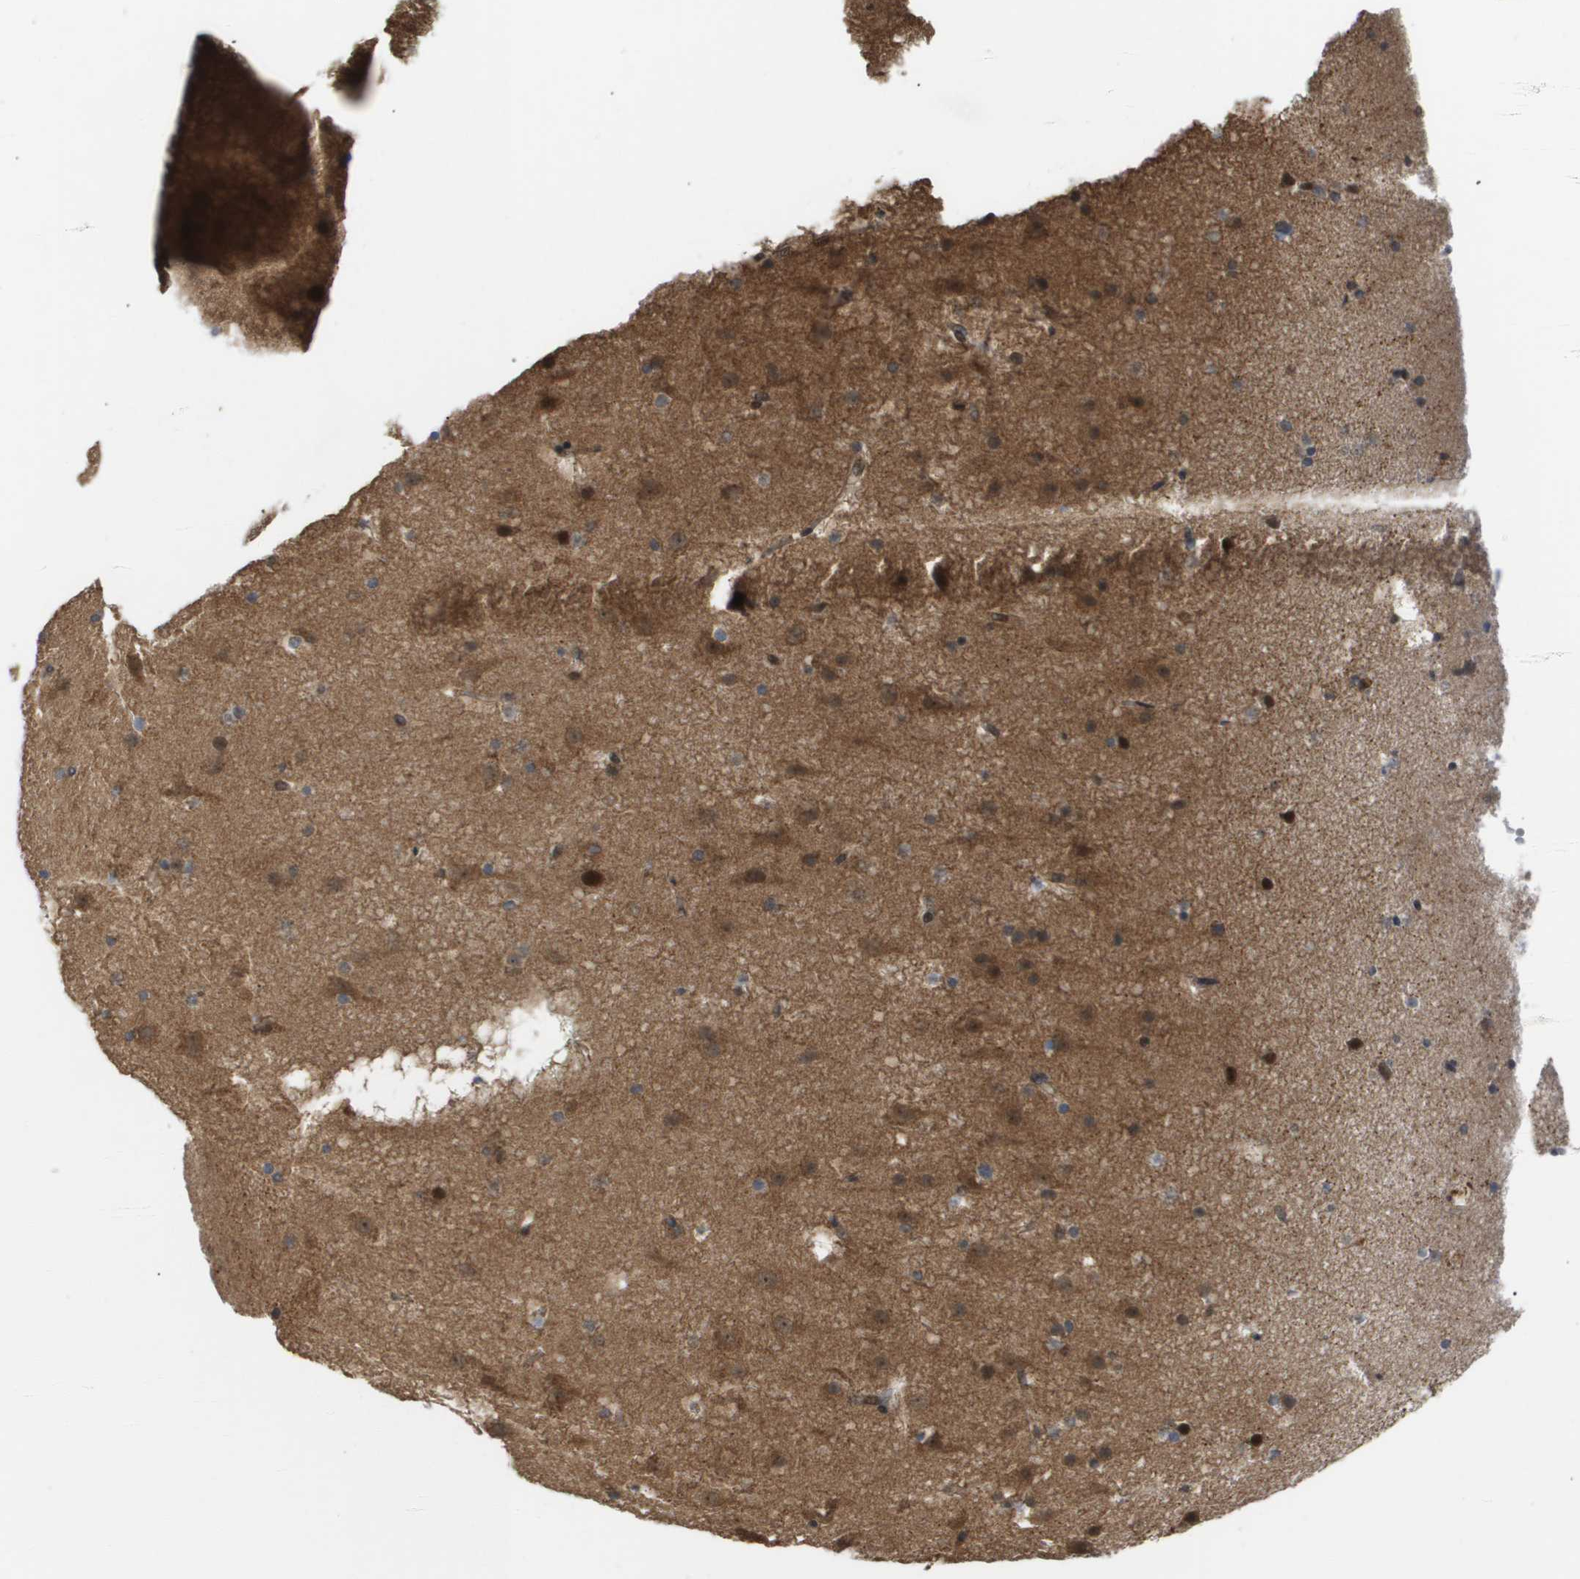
{"staining": {"intensity": "moderate", "quantity": ">75%", "location": "cytoplasmic/membranous"}, "tissue": "cerebral cortex", "cell_type": "Endothelial cells", "image_type": "normal", "snomed": [{"axis": "morphology", "description": "Normal tissue, NOS"}, {"axis": "topography", "description": "Cerebral cortex"}], "caption": "A high-resolution micrograph shows IHC staining of normal cerebral cortex, which shows moderate cytoplasmic/membranous expression in about >75% of endothelial cells. The protein is stained brown, and the nuclei are stained in blue (DAB (3,3'-diaminobenzidine) IHC with brightfield microscopy, high magnification).", "gene": "PDGFB", "patient": {"sex": "male", "age": 45}}